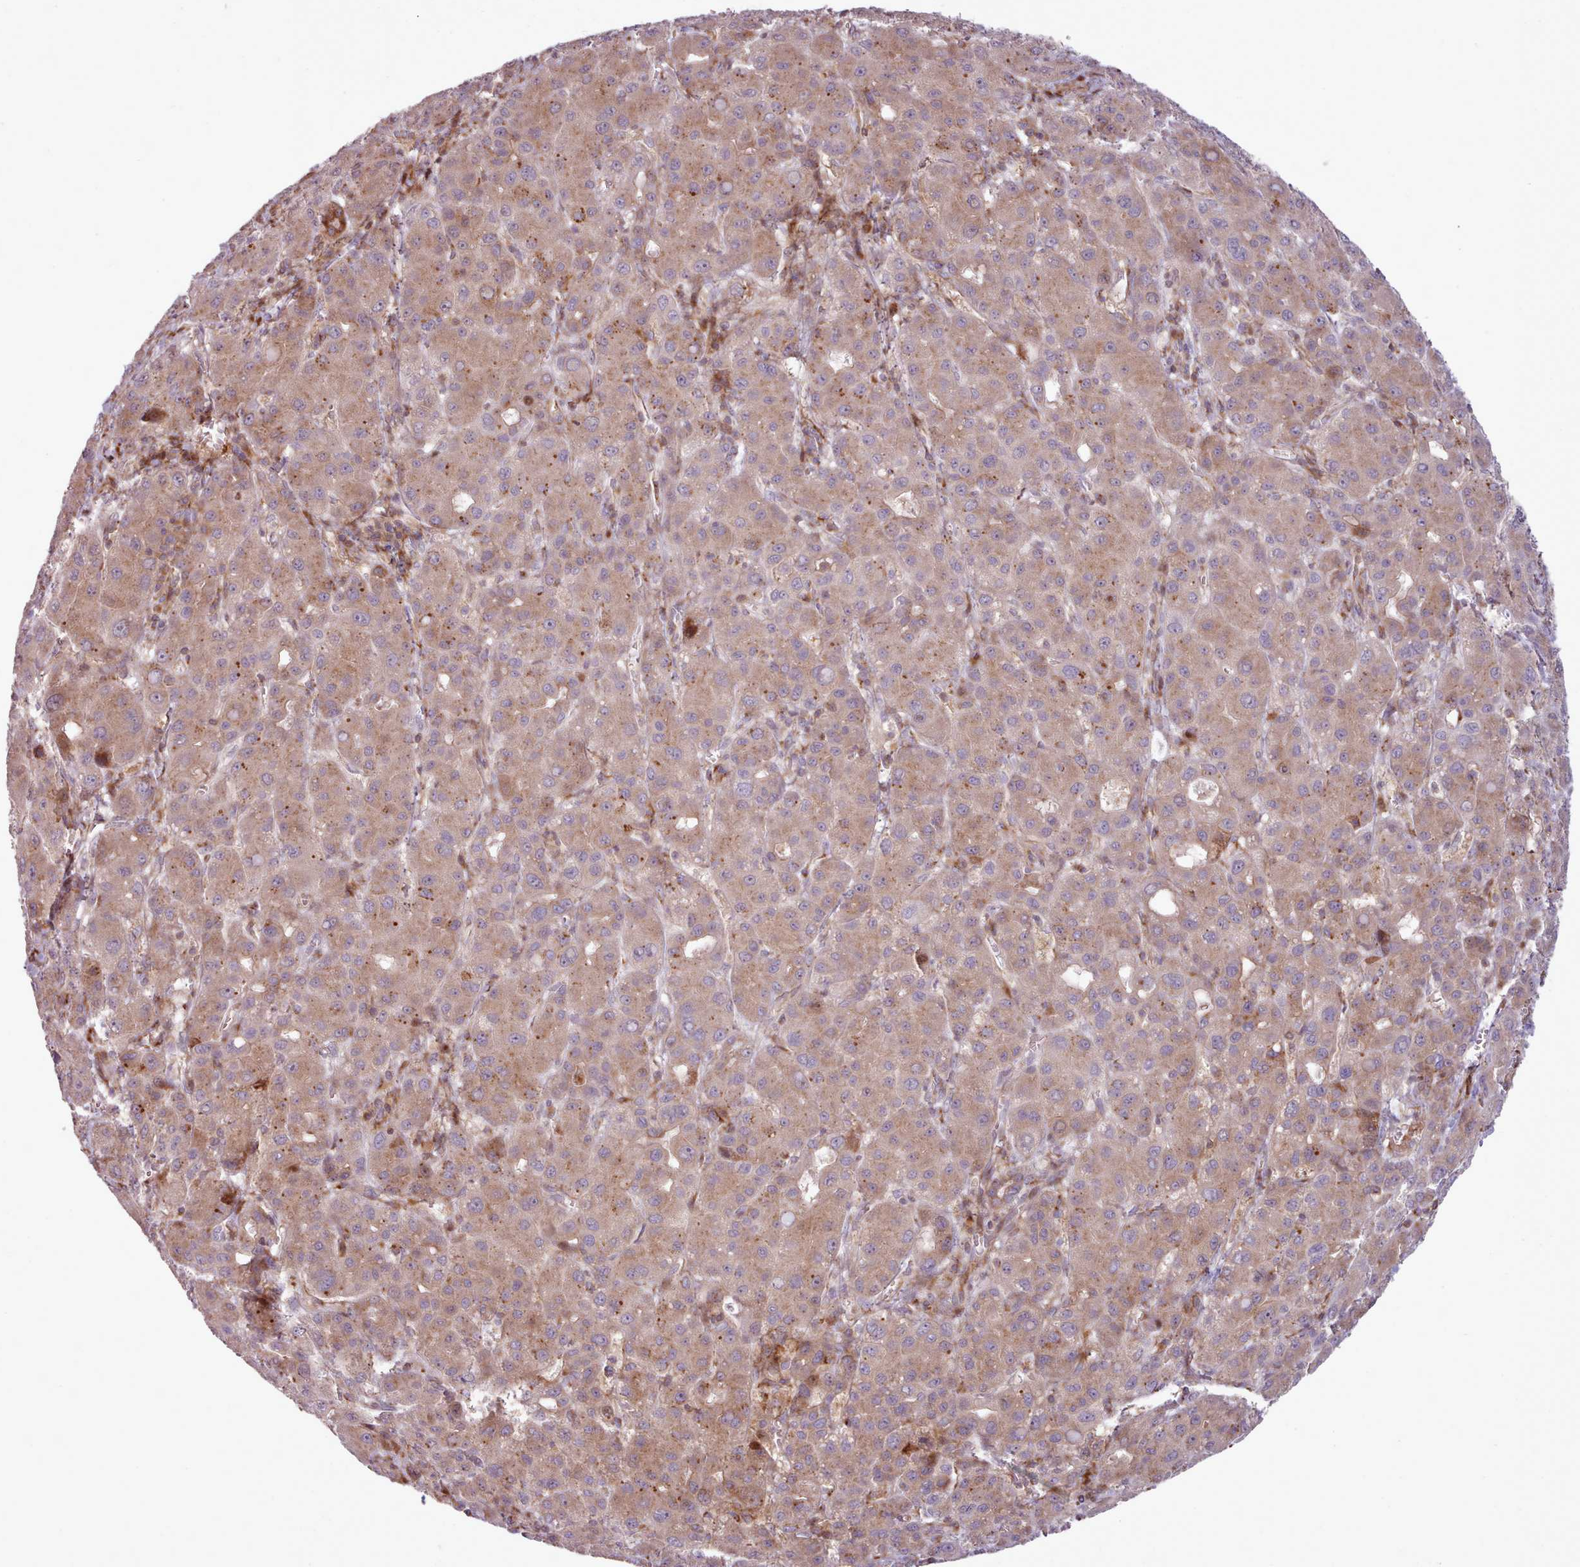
{"staining": {"intensity": "moderate", "quantity": ">75%", "location": "cytoplasmic/membranous"}, "tissue": "liver cancer", "cell_type": "Tumor cells", "image_type": "cancer", "snomed": [{"axis": "morphology", "description": "Carcinoma, Hepatocellular, NOS"}, {"axis": "topography", "description": "Liver"}], "caption": "Immunohistochemistry (IHC) (DAB (3,3'-diaminobenzidine)) staining of human liver cancer (hepatocellular carcinoma) exhibits moderate cytoplasmic/membranous protein positivity in approximately >75% of tumor cells.", "gene": "PPP3R2", "patient": {"sex": "male", "age": 55}}